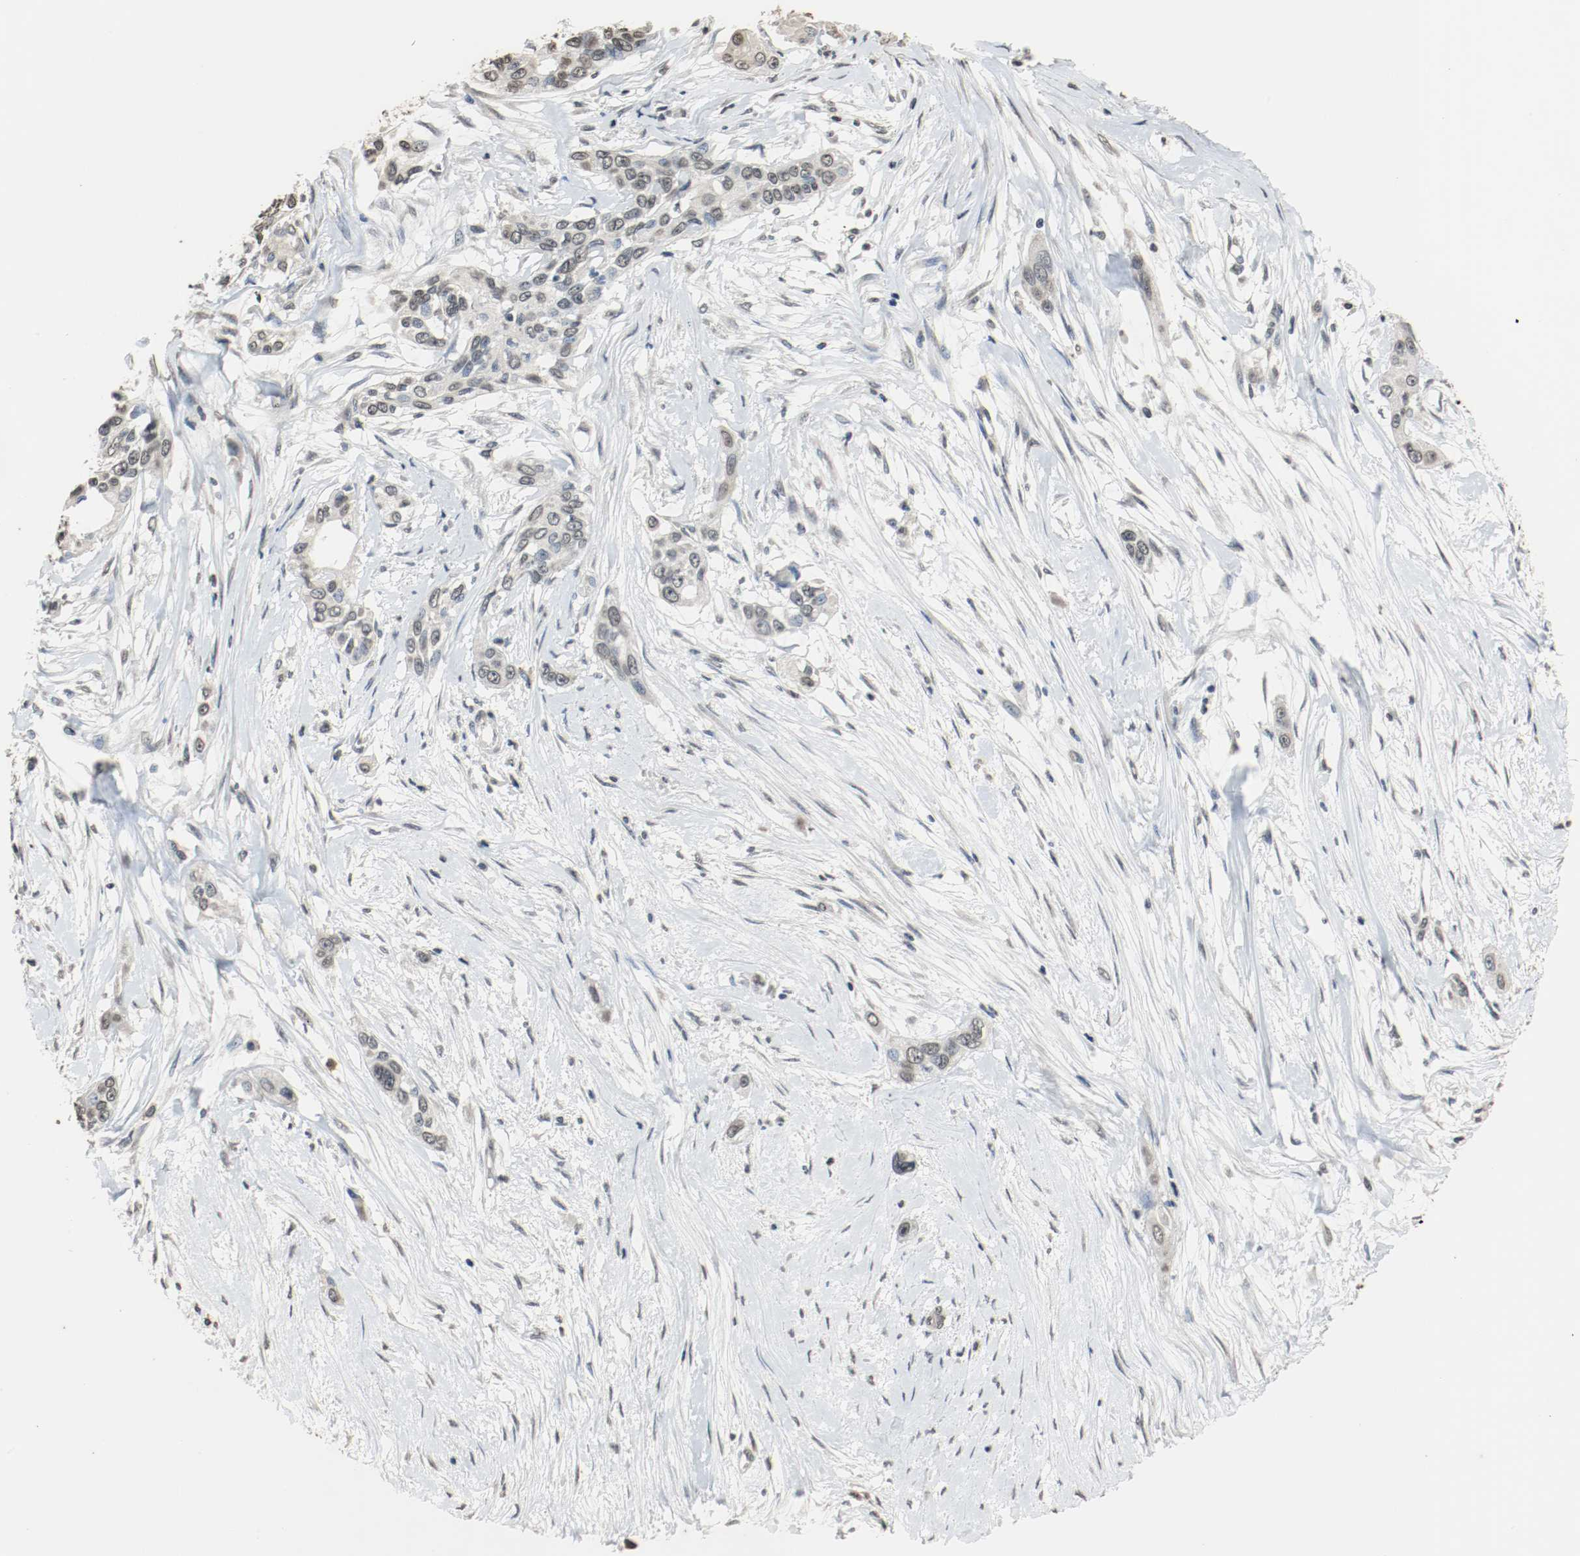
{"staining": {"intensity": "weak", "quantity": "<25%", "location": "cytoplasmic/membranous"}, "tissue": "pancreatic cancer", "cell_type": "Tumor cells", "image_type": "cancer", "snomed": [{"axis": "morphology", "description": "Adenocarcinoma, NOS"}, {"axis": "topography", "description": "Pancreas"}], "caption": "An IHC image of adenocarcinoma (pancreatic) is shown. There is no staining in tumor cells of adenocarcinoma (pancreatic).", "gene": "RTN4", "patient": {"sex": "female", "age": 60}}